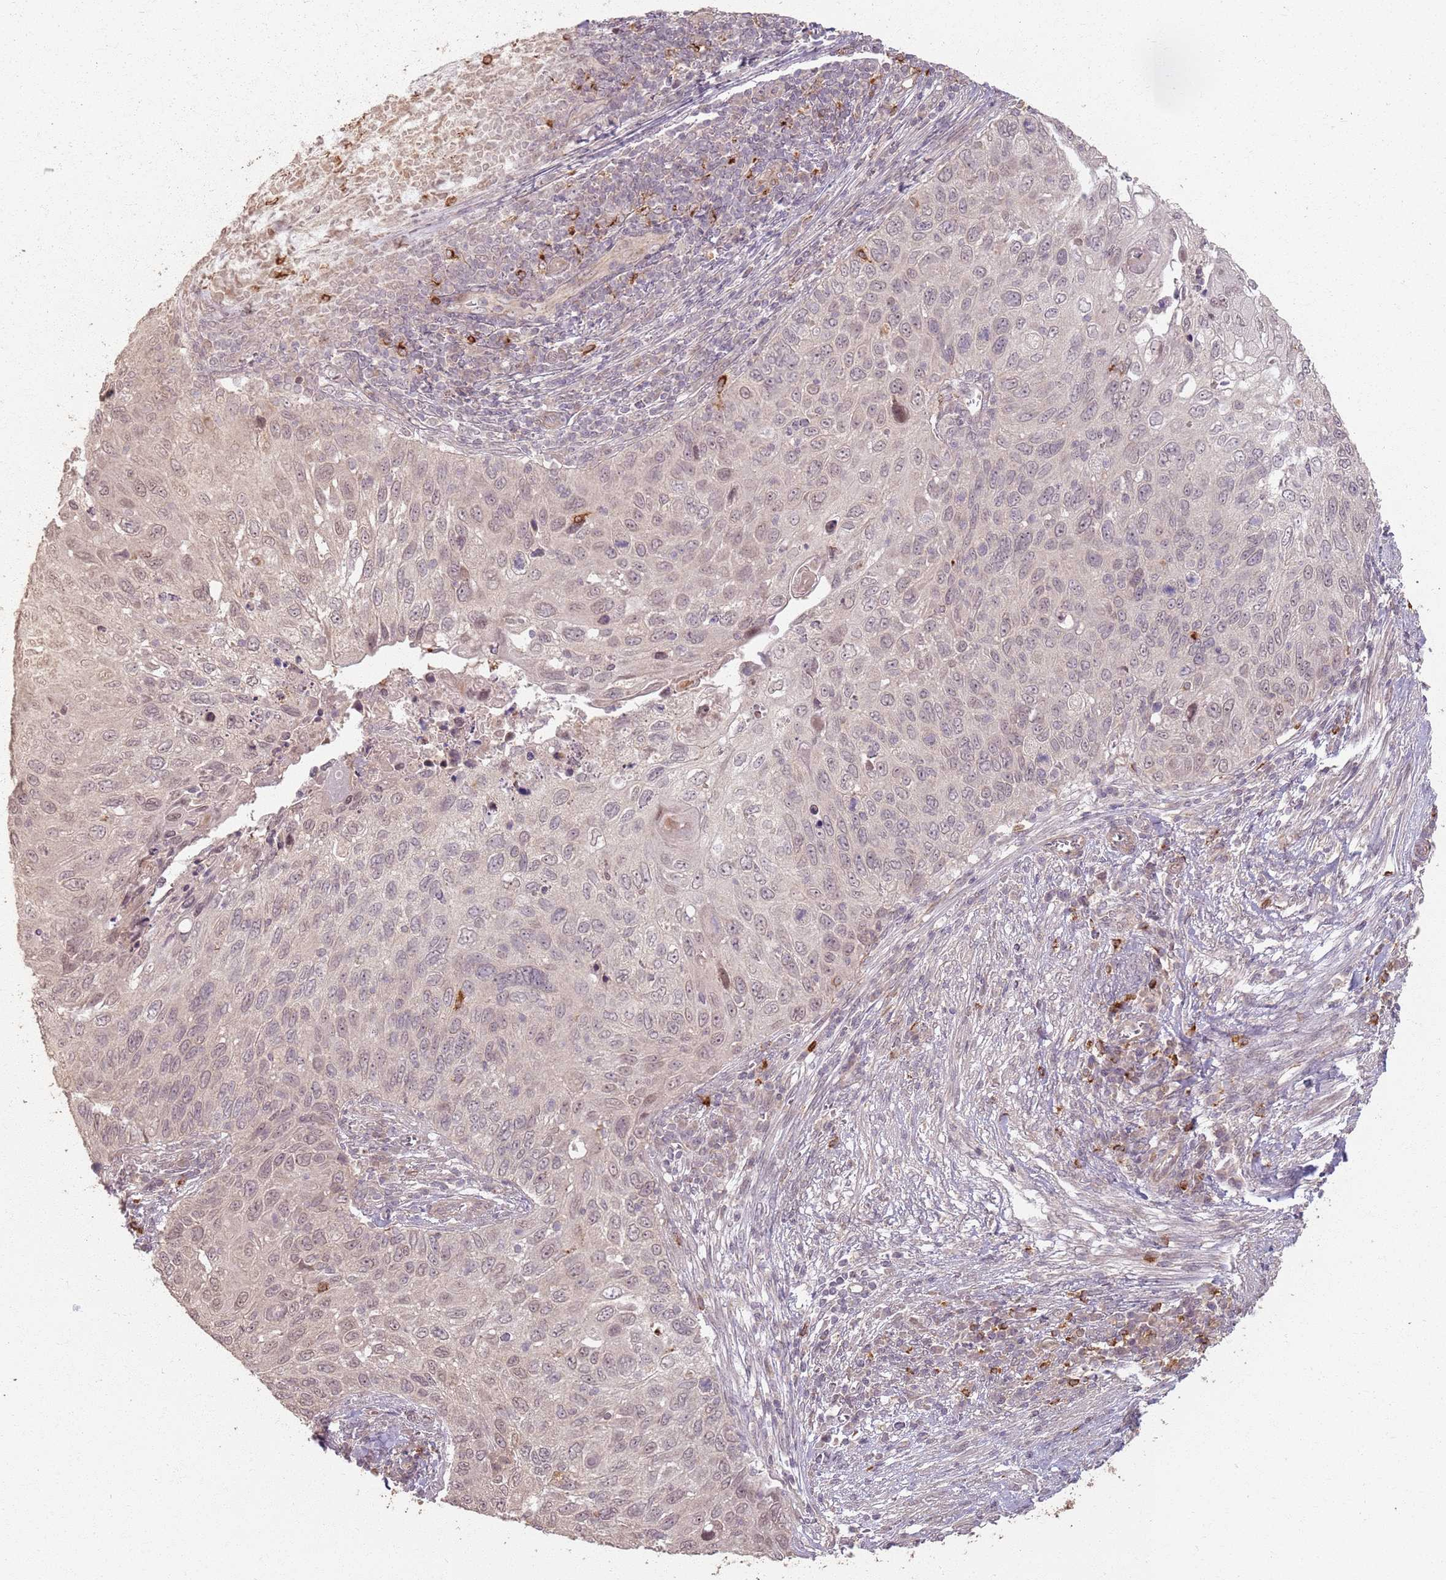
{"staining": {"intensity": "weak", "quantity": "25%-75%", "location": "nuclear"}, "tissue": "cervical cancer", "cell_type": "Tumor cells", "image_type": "cancer", "snomed": [{"axis": "morphology", "description": "Squamous cell carcinoma, NOS"}, {"axis": "topography", "description": "Cervix"}], "caption": "Immunohistochemistry (IHC) (DAB (3,3'-diaminobenzidine)) staining of human squamous cell carcinoma (cervical) exhibits weak nuclear protein expression in approximately 25%-75% of tumor cells. The protein of interest is shown in brown color, while the nuclei are stained blue.", "gene": "CCDC168", "patient": {"sex": "female", "age": 70}}